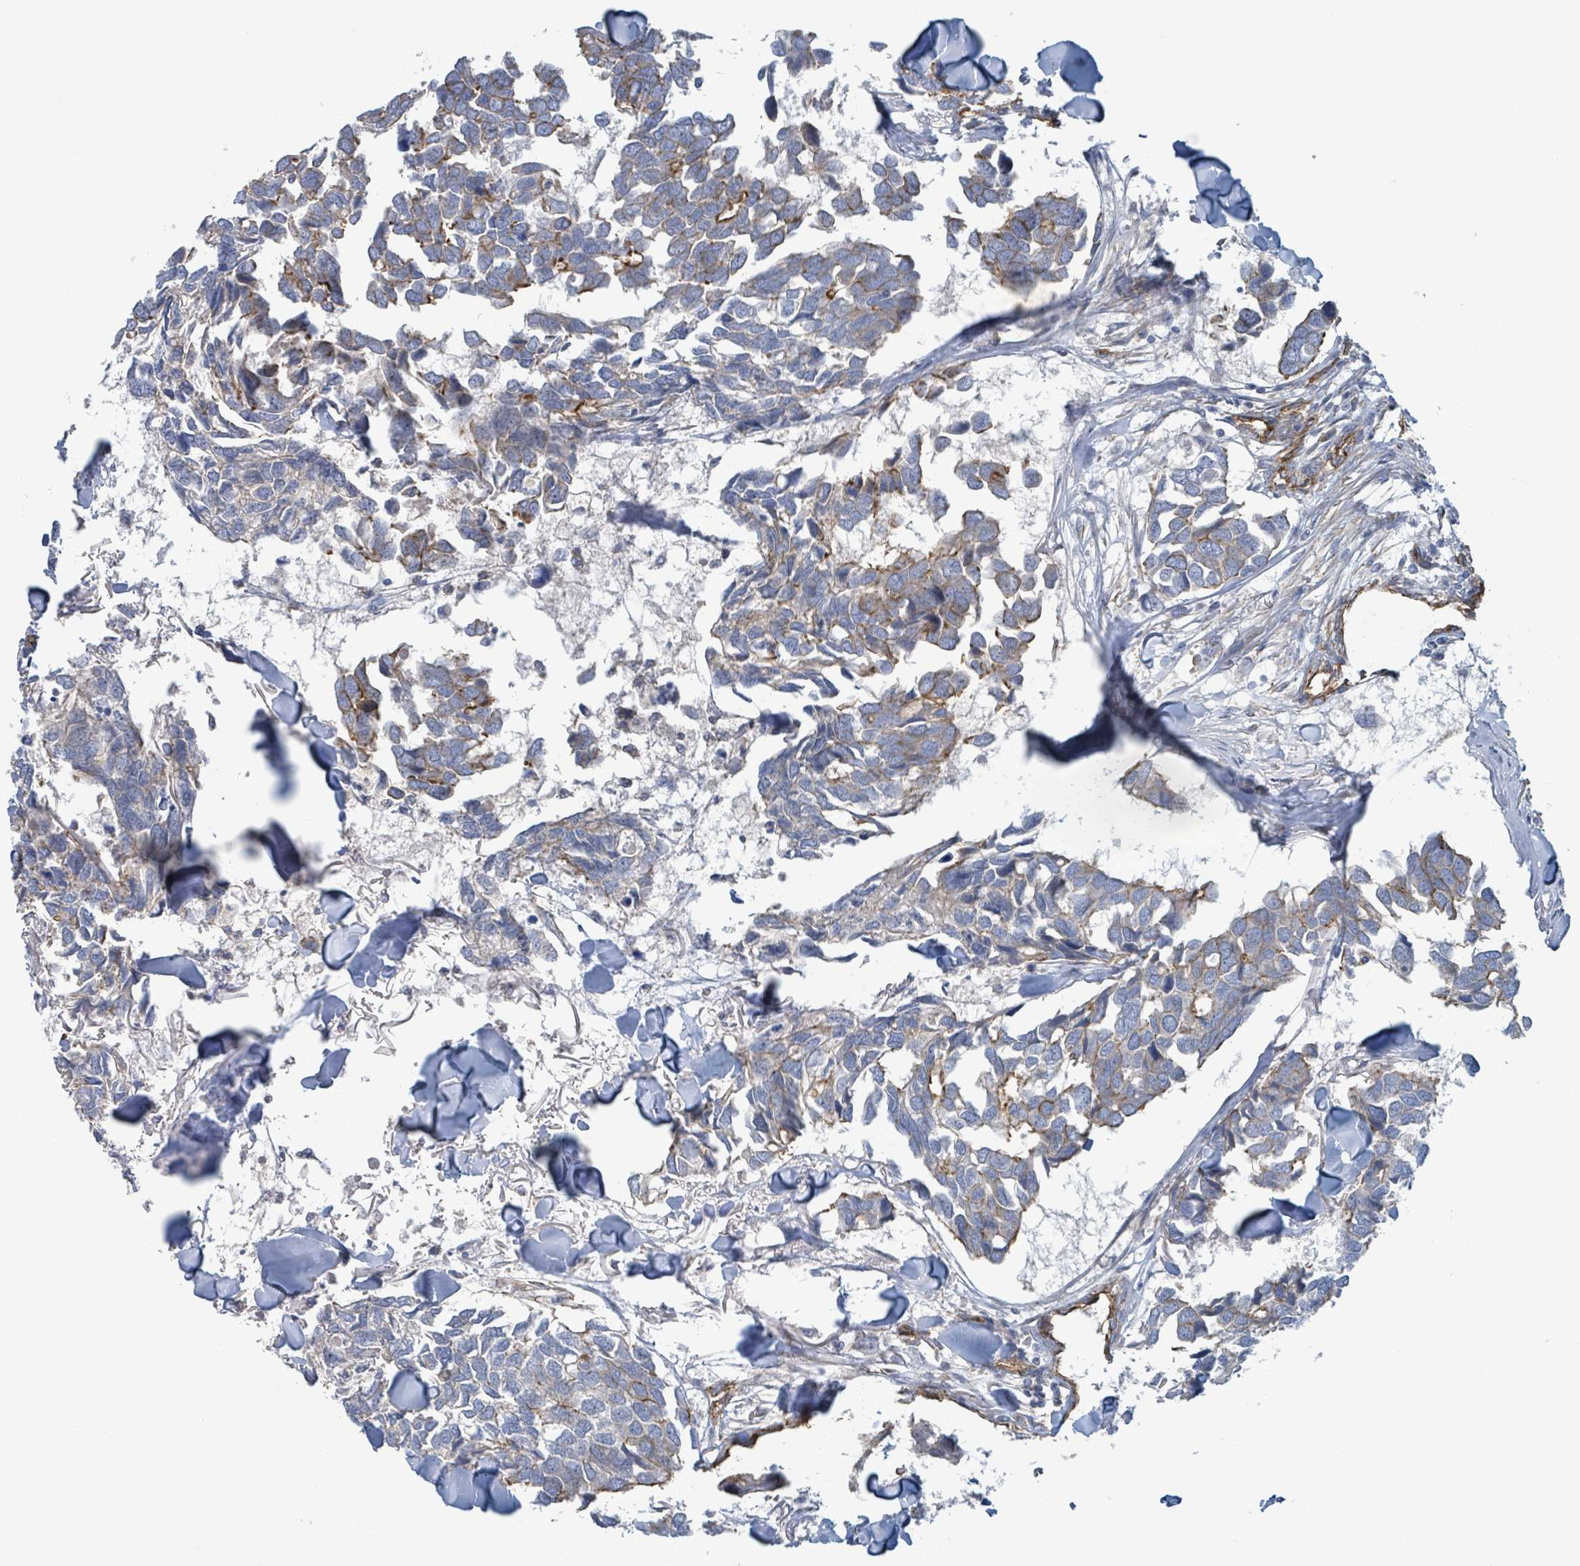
{"staining": {"intensity": "moderate", "quantity": "<25%", "location": "cytoplasmic/membranous"}, "tissue": "breast cancer", "cell_type": "Tumor cells", "image_type": "cancer", "snomed": [{"axis": "morphology", "description": "Duct carcinoma"}, {"axis": "topography", "description": "Breast"}], "caption": "Protein staining shows moderate cytoplasmic/membranous expression in about <25% of tumor cells in breast cancer.", "gene": "LDOC1", "patient": {"sex": "female", "age": 83}}